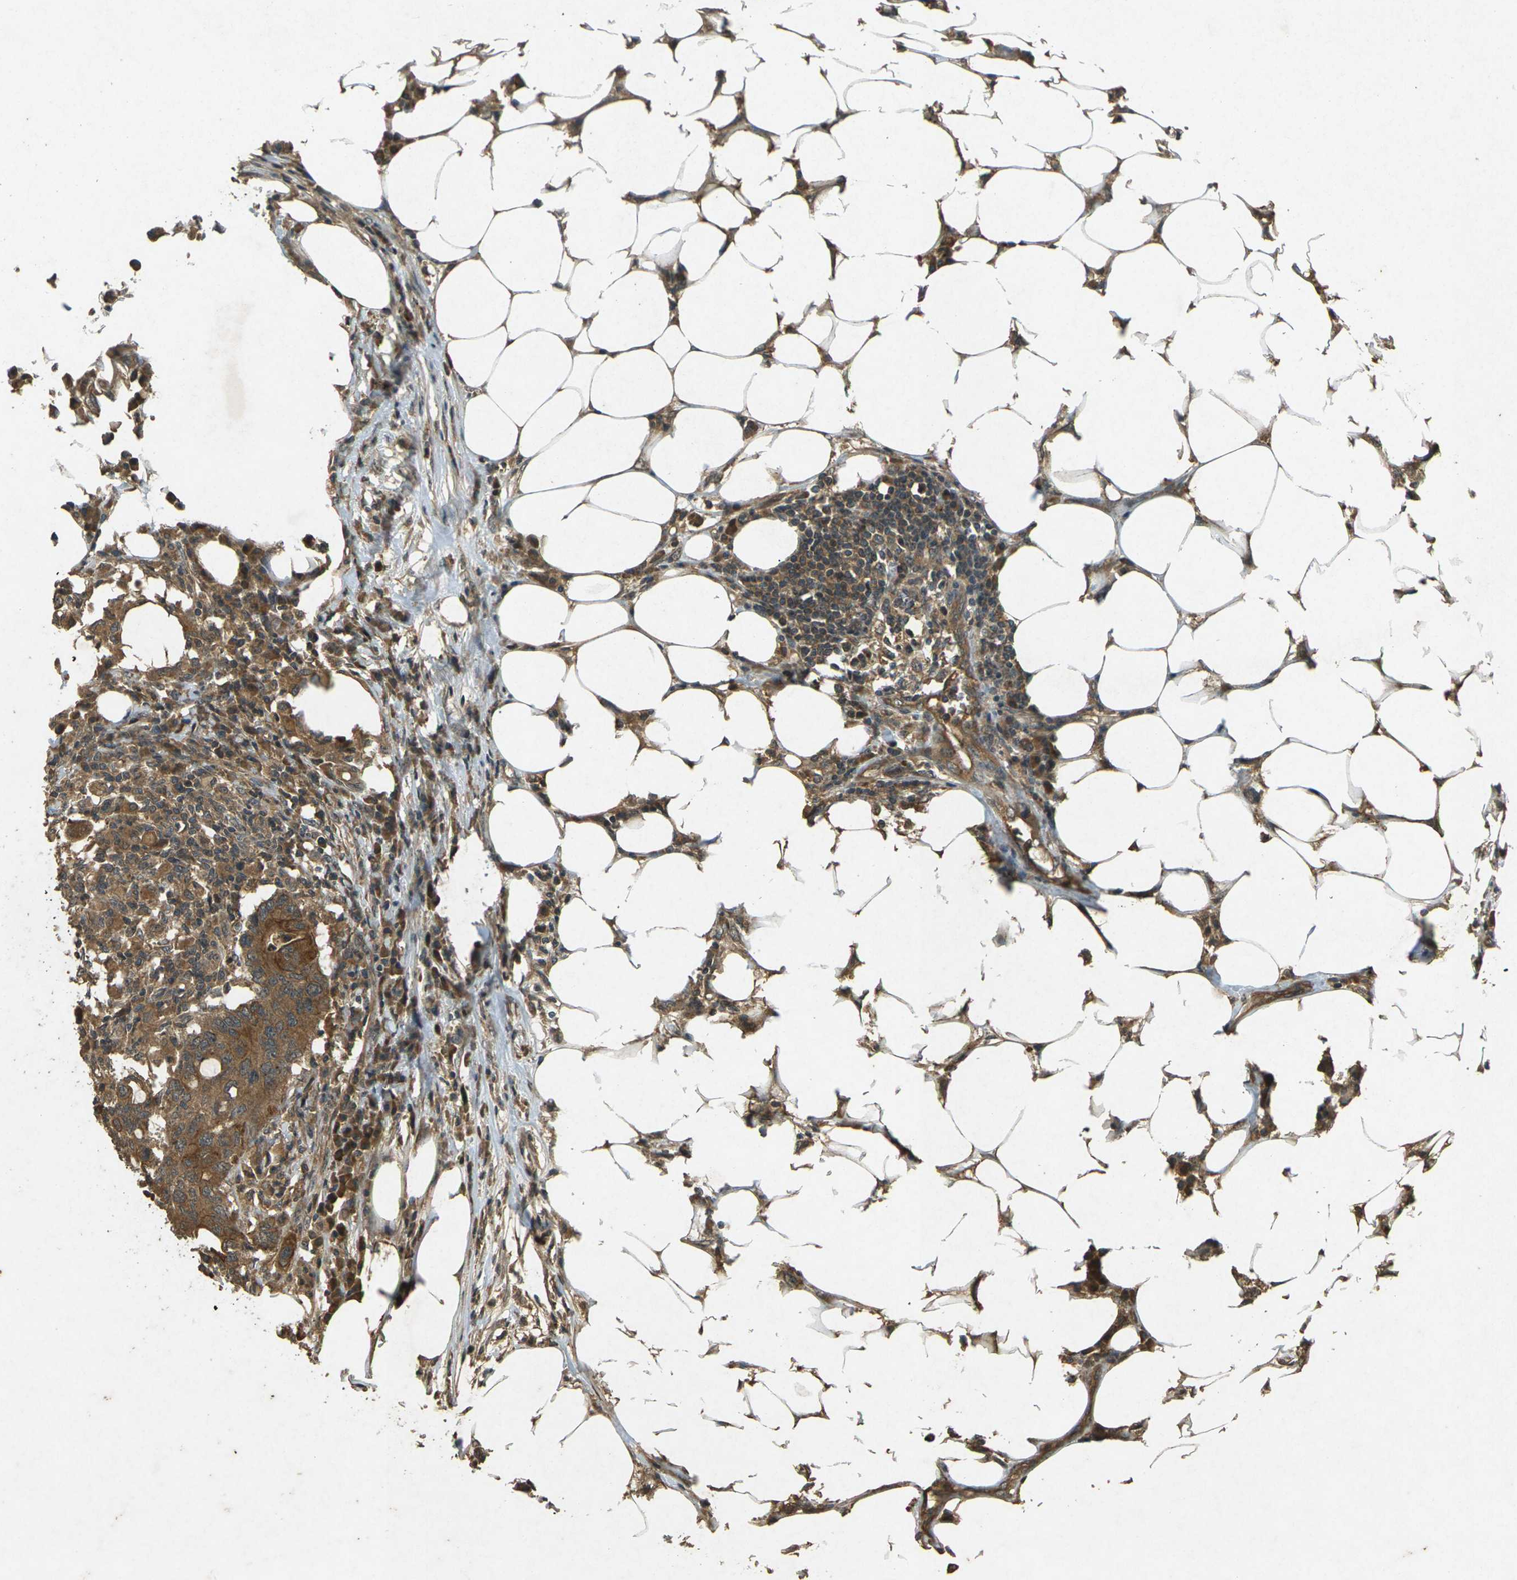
{"staining": {"intensity": "moderate", "quantity": ">75%", "location": "cytoplasmic/membranous"}, "tissue": "colorectal cancer", "cell_type": "Tumor cells", "image_type": "cancer", "snomed": [{"axis": "morphology", "description": "Adenocarcinoma, NOS"}, {"axis": "topography", "description": "Colon"}], "caption": "Moderate cytoplasmic/membranous staining is present in about >75% of tumor cells in adenocarcinoma (colorectal).", "gene": "TAP1", "patient": {"sex": "male", "age": 71}}